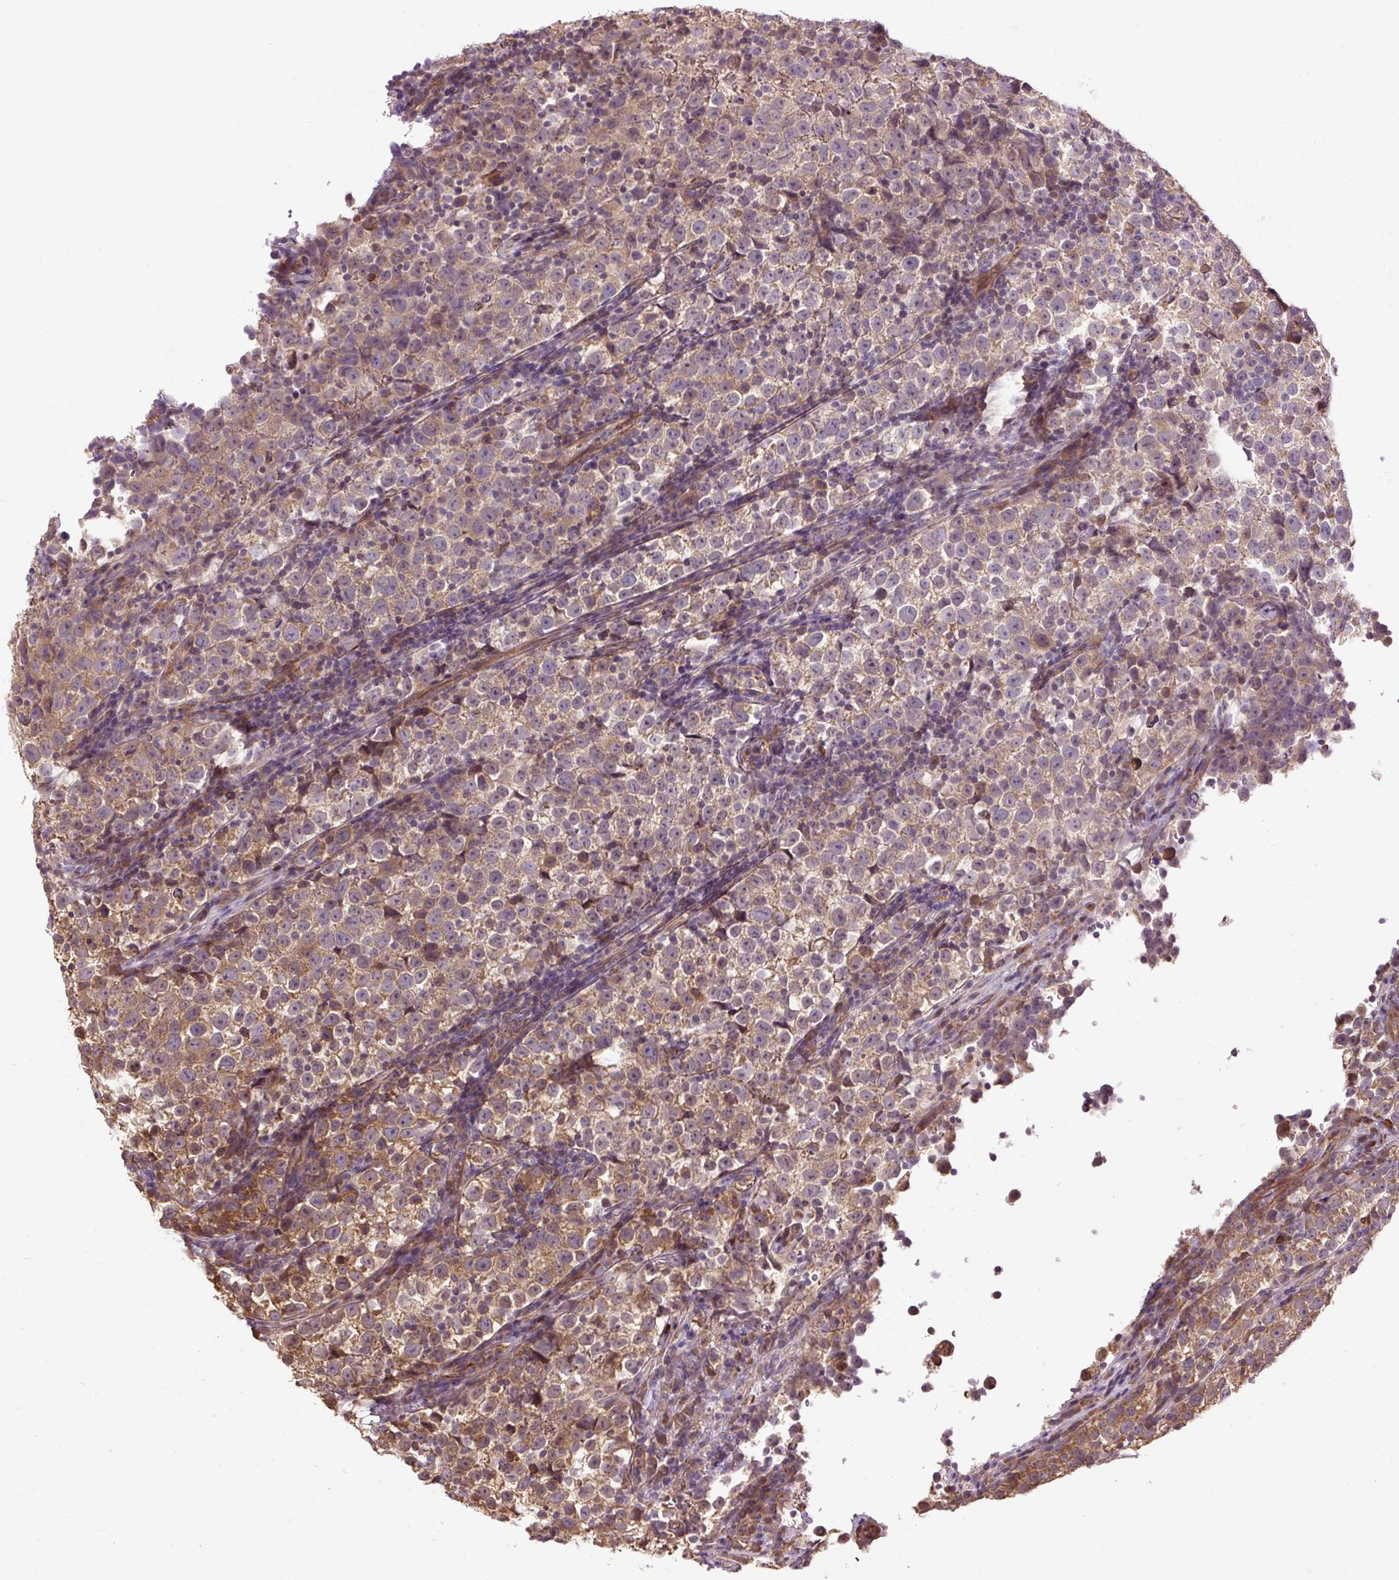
{"staining": {"intensity": "moderate", "quantity": ">75%", "location": "cytoplasmic/membranous"}, "tissue": "testis cancer", "cell_type": "Tumor cells", "image_type": "cancer", "snomed": [{"axis": "morphology", "description": "Normal tissue, NOS"}, {"axis": "morphology", "description": "Seminoma, NOS"}, {"axis": "topography", "description": "Testis"}], "caption": "Moderate cytoplasmic/membranous staining for a protein is seen in approximately >75% of tumor cells of testis cancer (seminoma) using immunohistochemistry.", "gene": "FLRT1", "patient": {"sex": "male", "age": 43}}